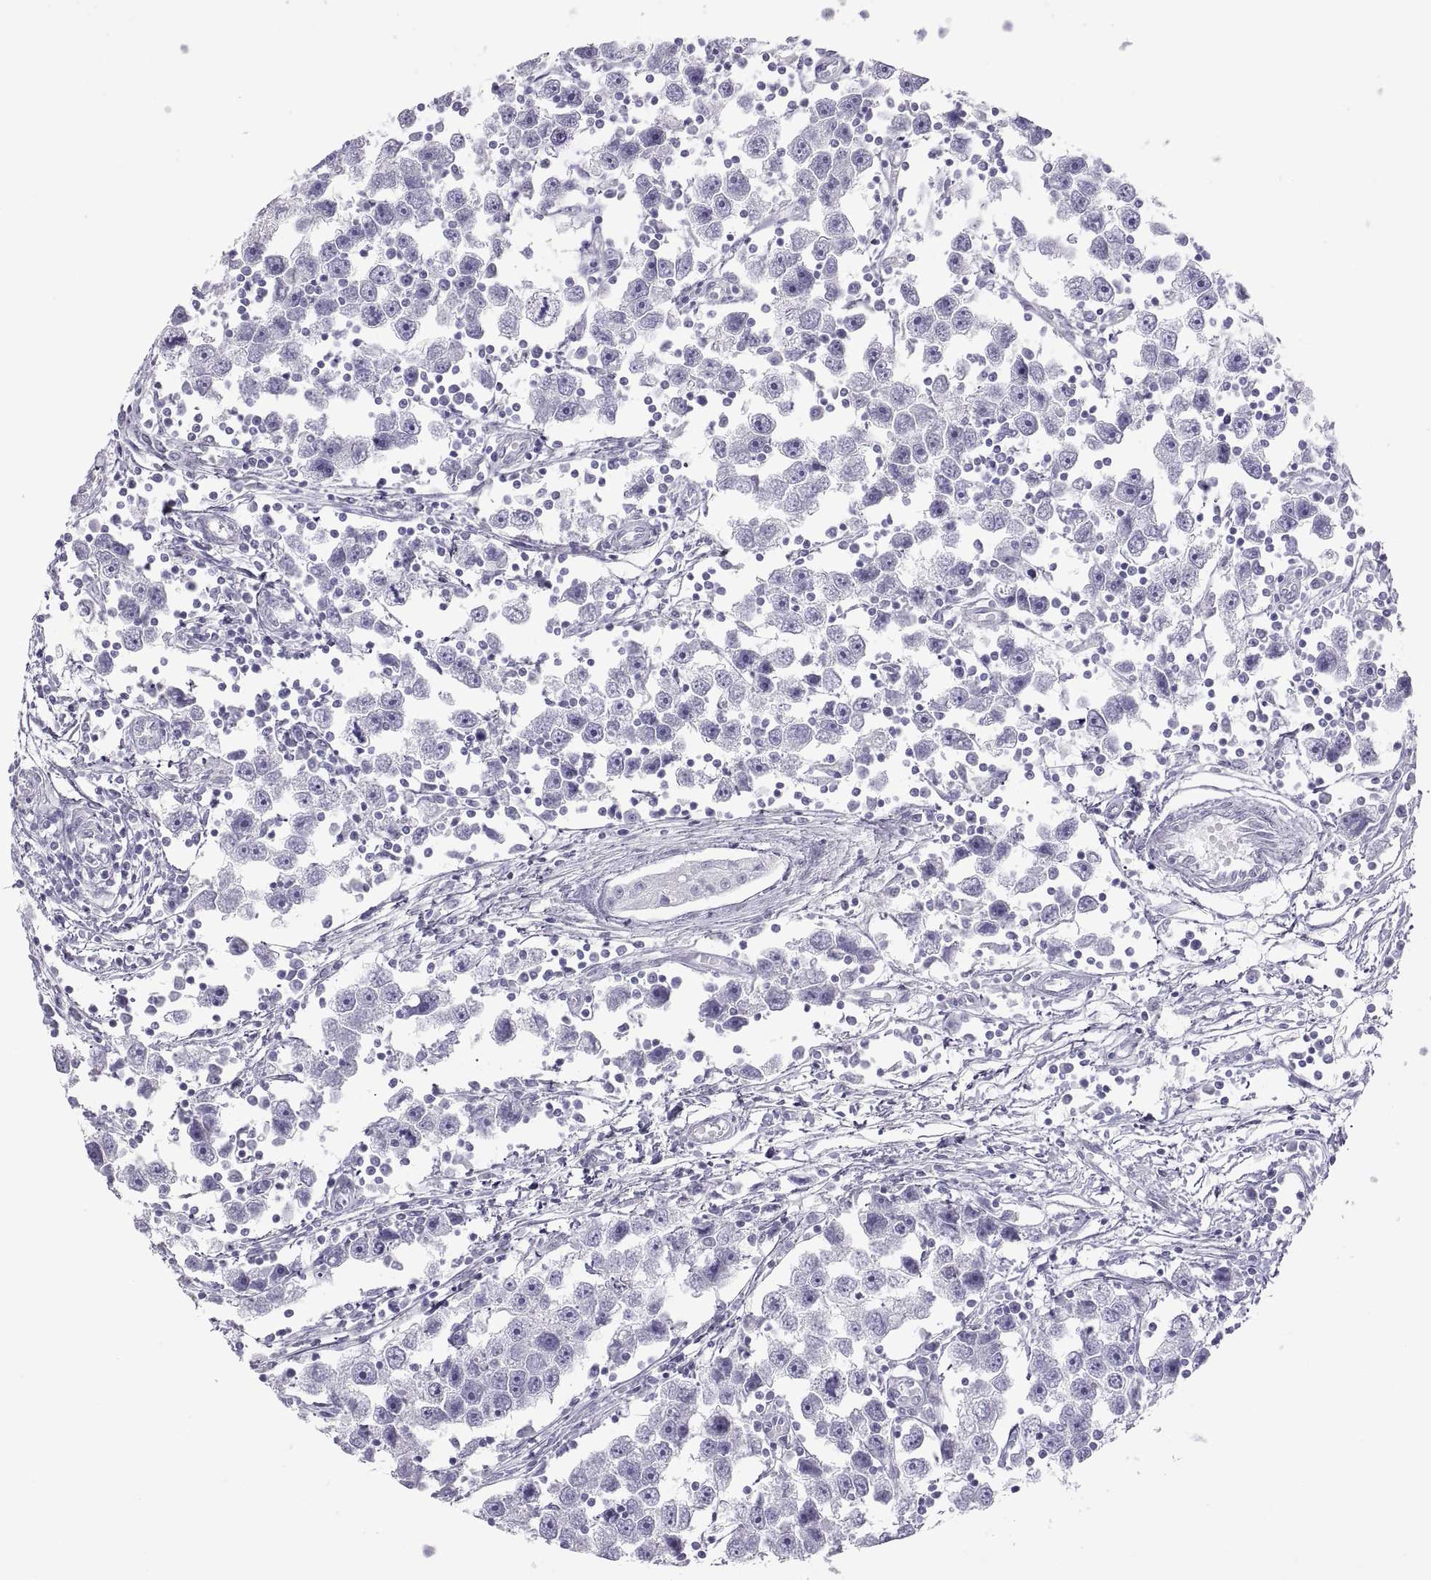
{"staining": {"intensity": "negative", "quantity": "none", "location": "none"}, "tissue": "testis cancer", "cell_type": "Tumor cells", "image_type": "cancer", "snomed": [{"axis": "morphology", "description": "Seminoma, NOS"}, {"axis": "topography", "description": "Testis"}], "caption": "Immunohistochemistry photomicrograph of neoplastic tissue: testis seminoma stained with DAB exhibits no significant protein staining in tumor cells.", "gene": "SEMG1", "patient": {"sex": "male", "age": 30}}